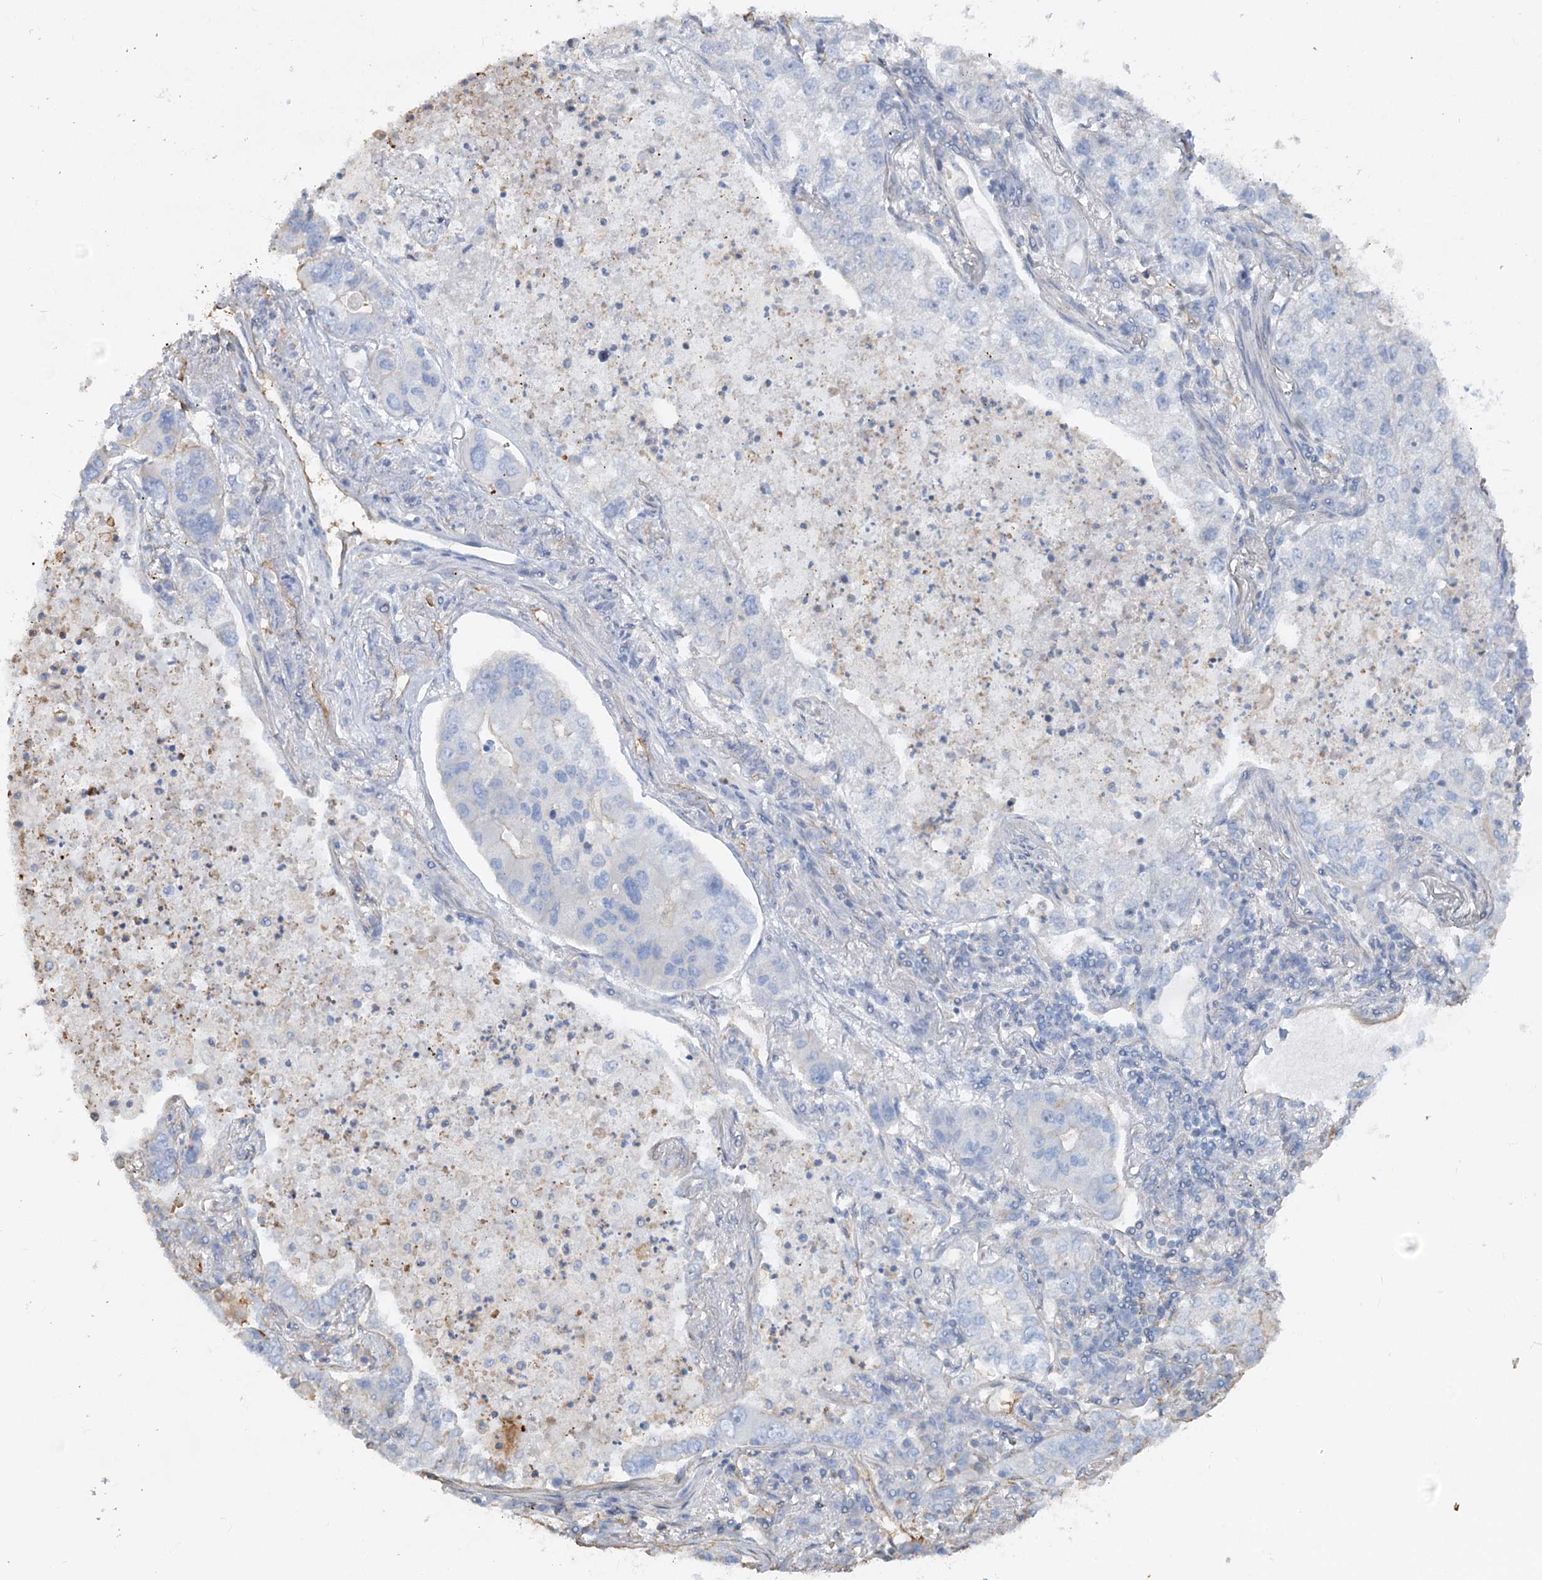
{"staining": {"intensity": "negative", "quantity": "none", "location": "none"}, "tissue": "lung cancer", "cell_type": "Tumor cells", "image_type": "cancer", "snomed": [{"axis": "morphology", "description": "Adenocarcinoma, NOS"}, {"axis": "topography", "description": "Lung"}], "caption": "A high-resolution micrograph shows immunohistochemistry staining of lung cancer, which reveals no significant expression in tumor cells.", "gene": "WDR36", "patient": {"sex": "male", "age": 49}}